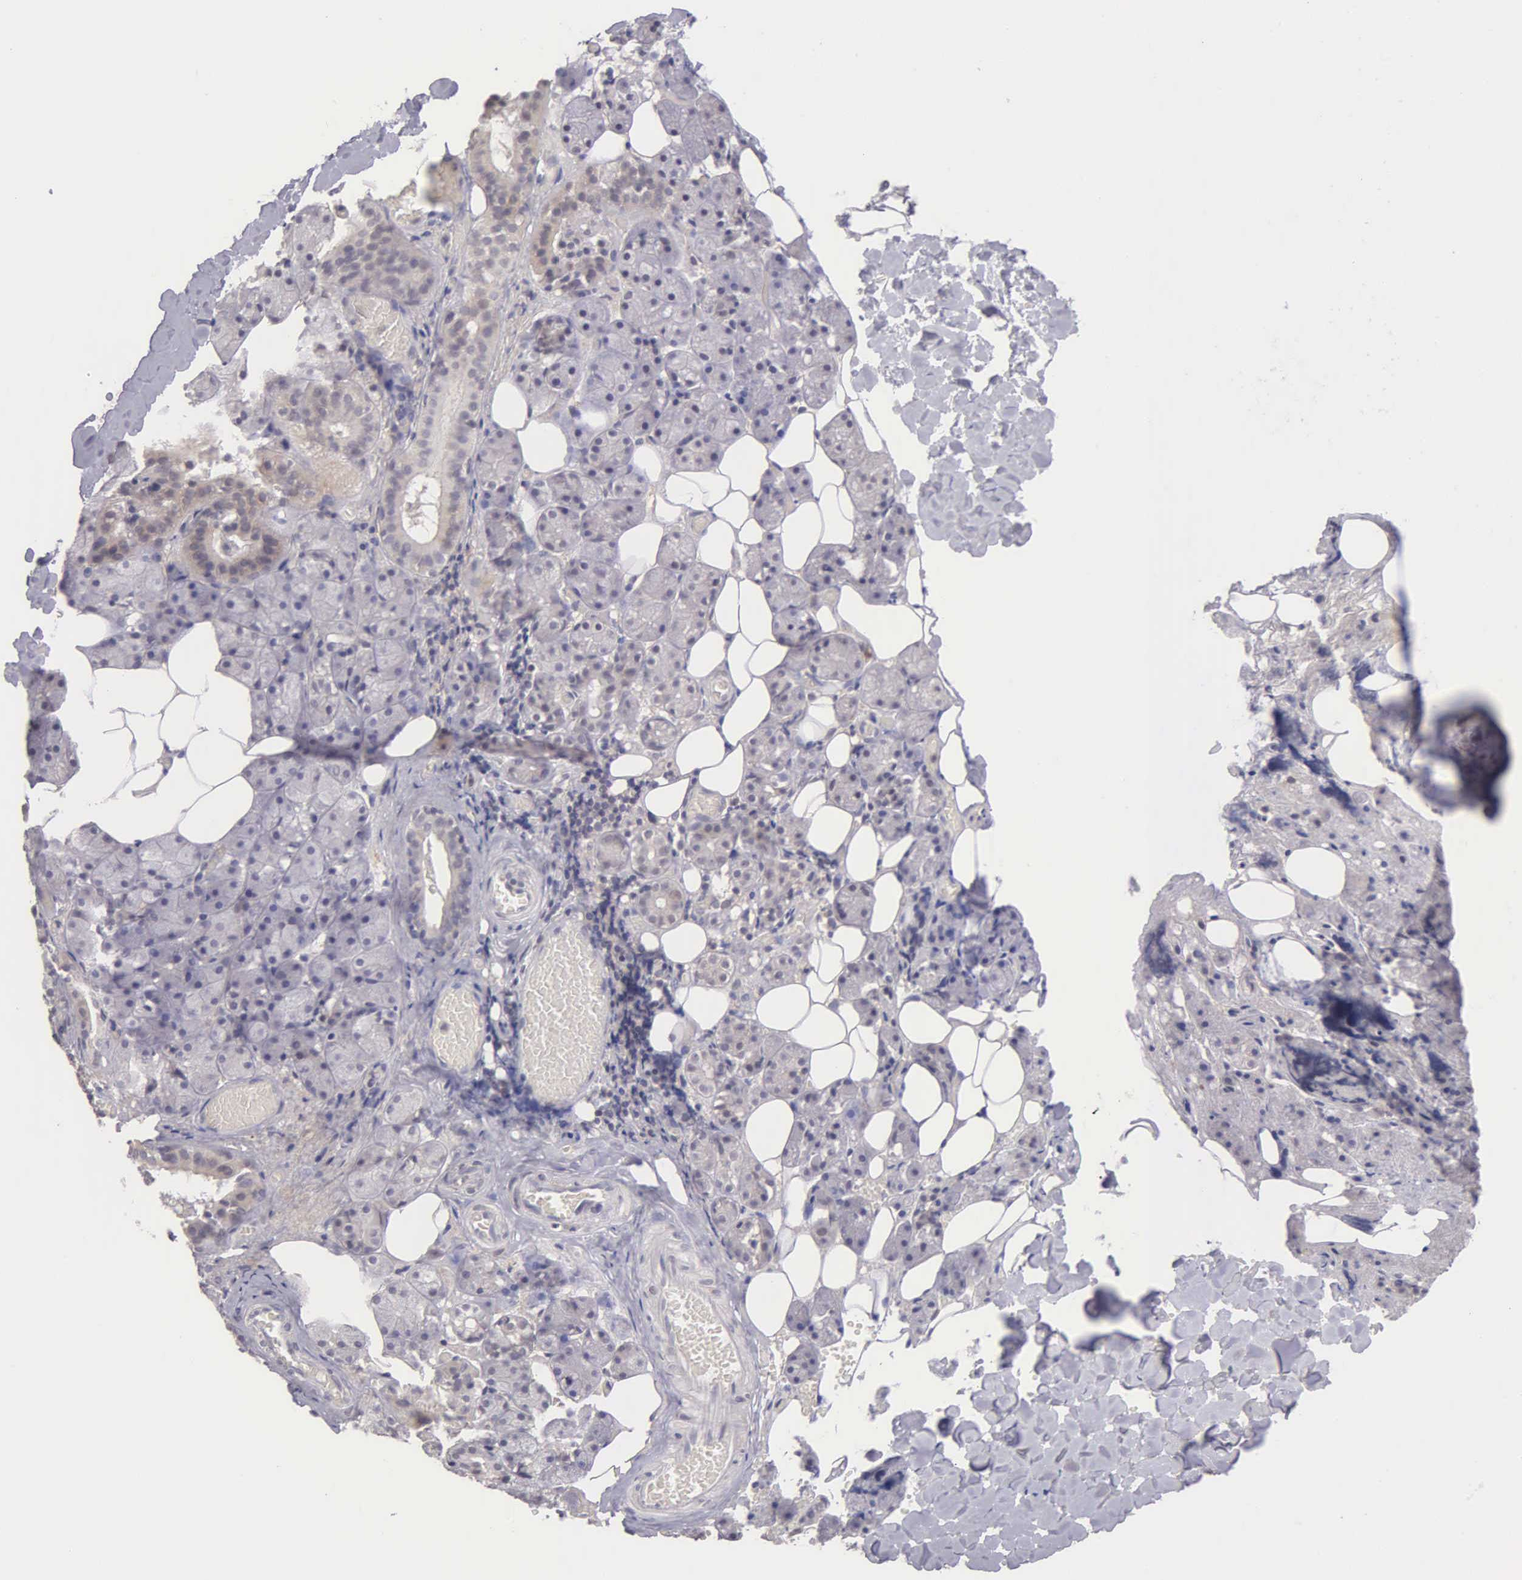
{"staining": {"intensity": "negative", "quantity": "none", "location": "none"}, "tissue": "salivary gland", "cell_type": "Glandular cells", "image_type": "normal", "snomed": [{"axis": "morphology", "description": "Normal tissue, NOS"}, {"axis": "topography", "description": "Salivary gland"}], "caption": "The immunohistochemistry (IHC) image has no significant staining in glandular cells of salivary gland. (DAB immunohistochemistry (IHC), high magnification).", "gene": "BRD1", "patient": {"sex": "female", "age": 55}}